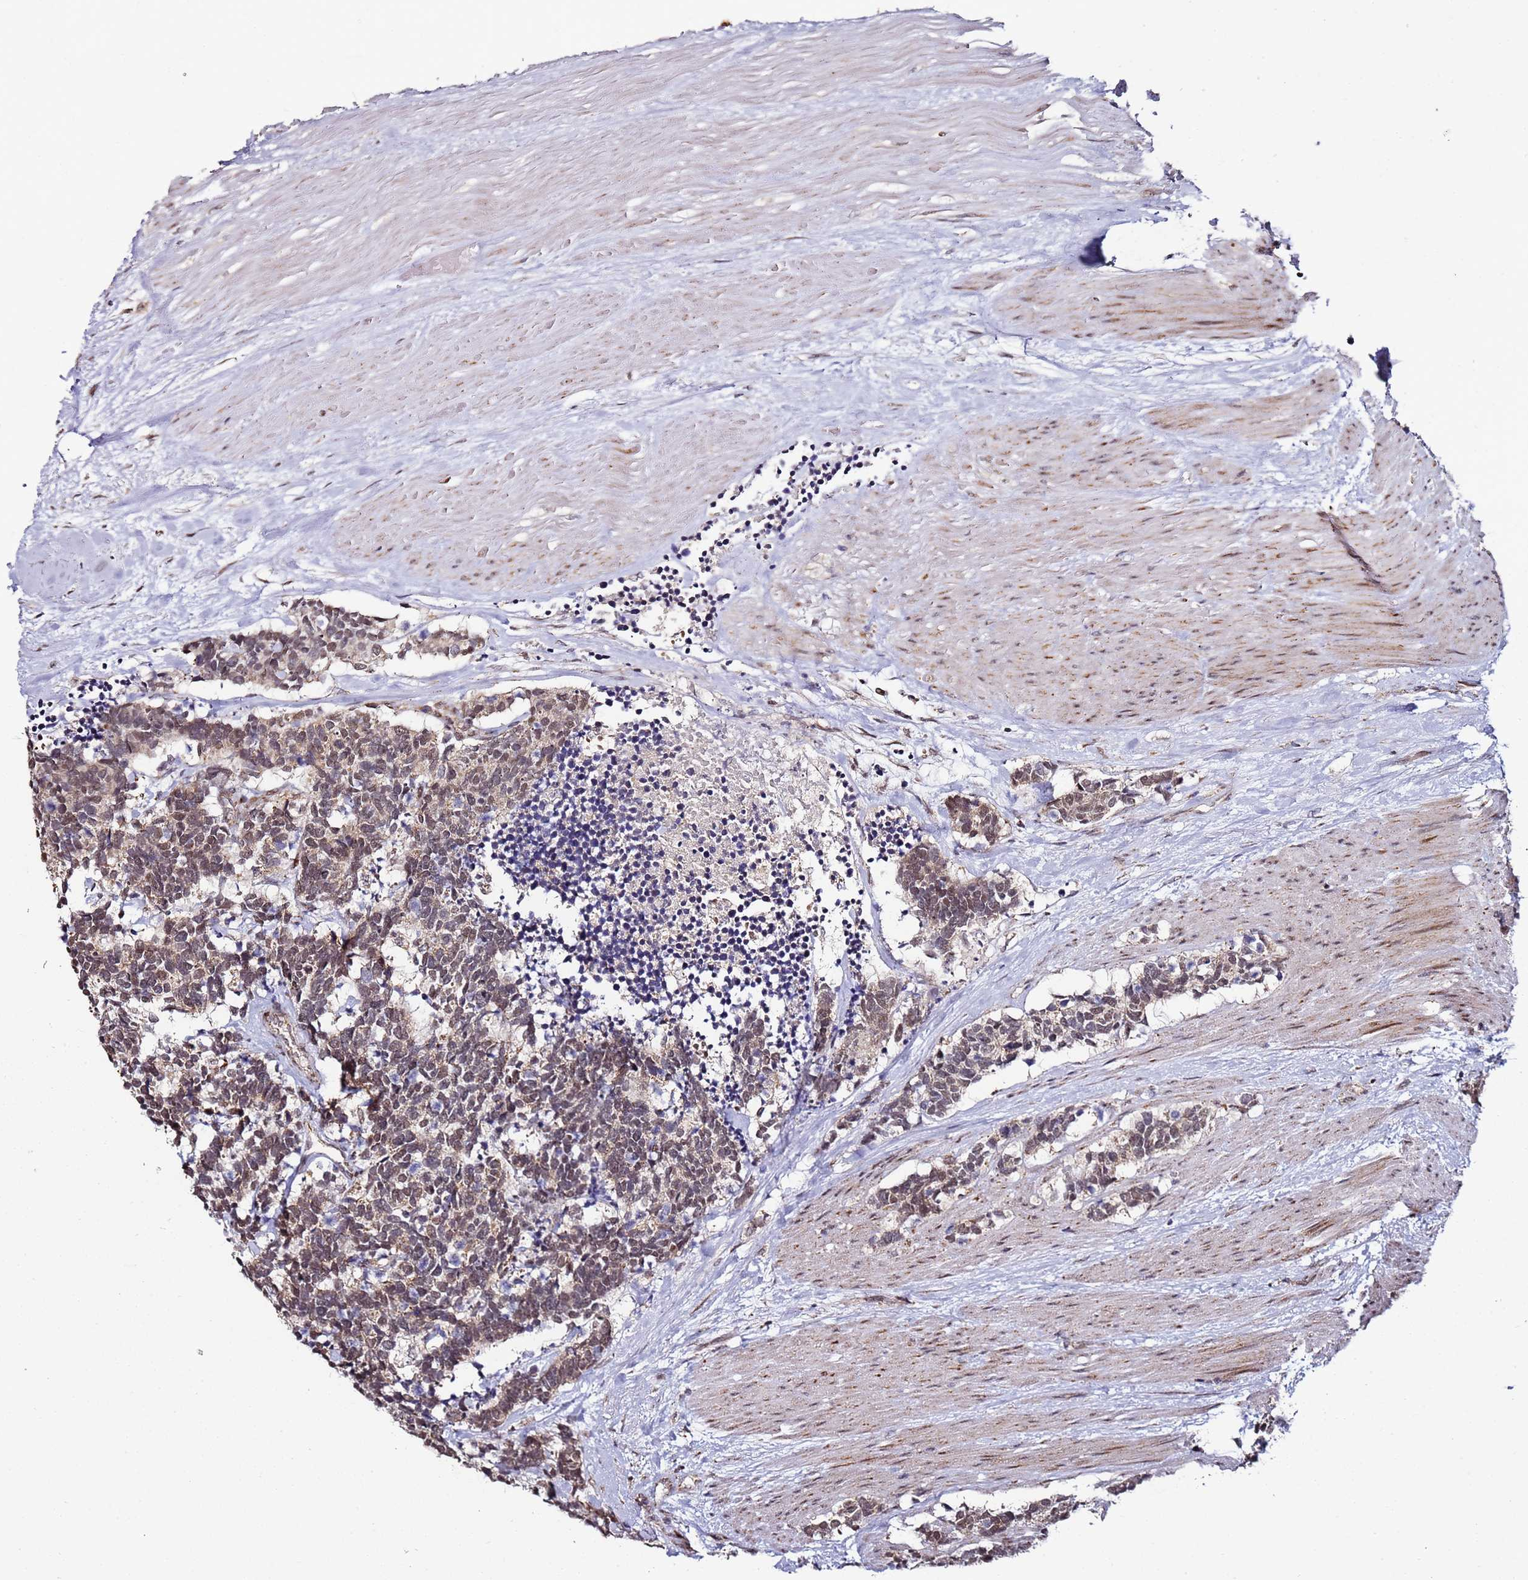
{"staining": {"intensity": "moderate", "quantity": ">75%", "location": "cytoplasmic/membranous,nuclear"}, "tissue": "carcinoid", "cell_type": "Tumor cells", "image_type": "cancer", "snomed": [{"axis": "morphology", "description": "Carcinoma, NOS"}, {"axis": "morphology", "description": "Carcinoid, malignant, NOS"}, {"axis": "topography", "description": "Urinary bladder"}], "caption": "The micrograph demonstrates immunohistochemical staining of carcinoid. There is moderate cytoplasmic/membranous and nuclear positivity is present in approximately >75% of tumor cells. Ihc stains the protein in brown and the nuclei are stained blue.", "gene": "TP53AIP1", "patient": {"sex": "male", "age": 57}}